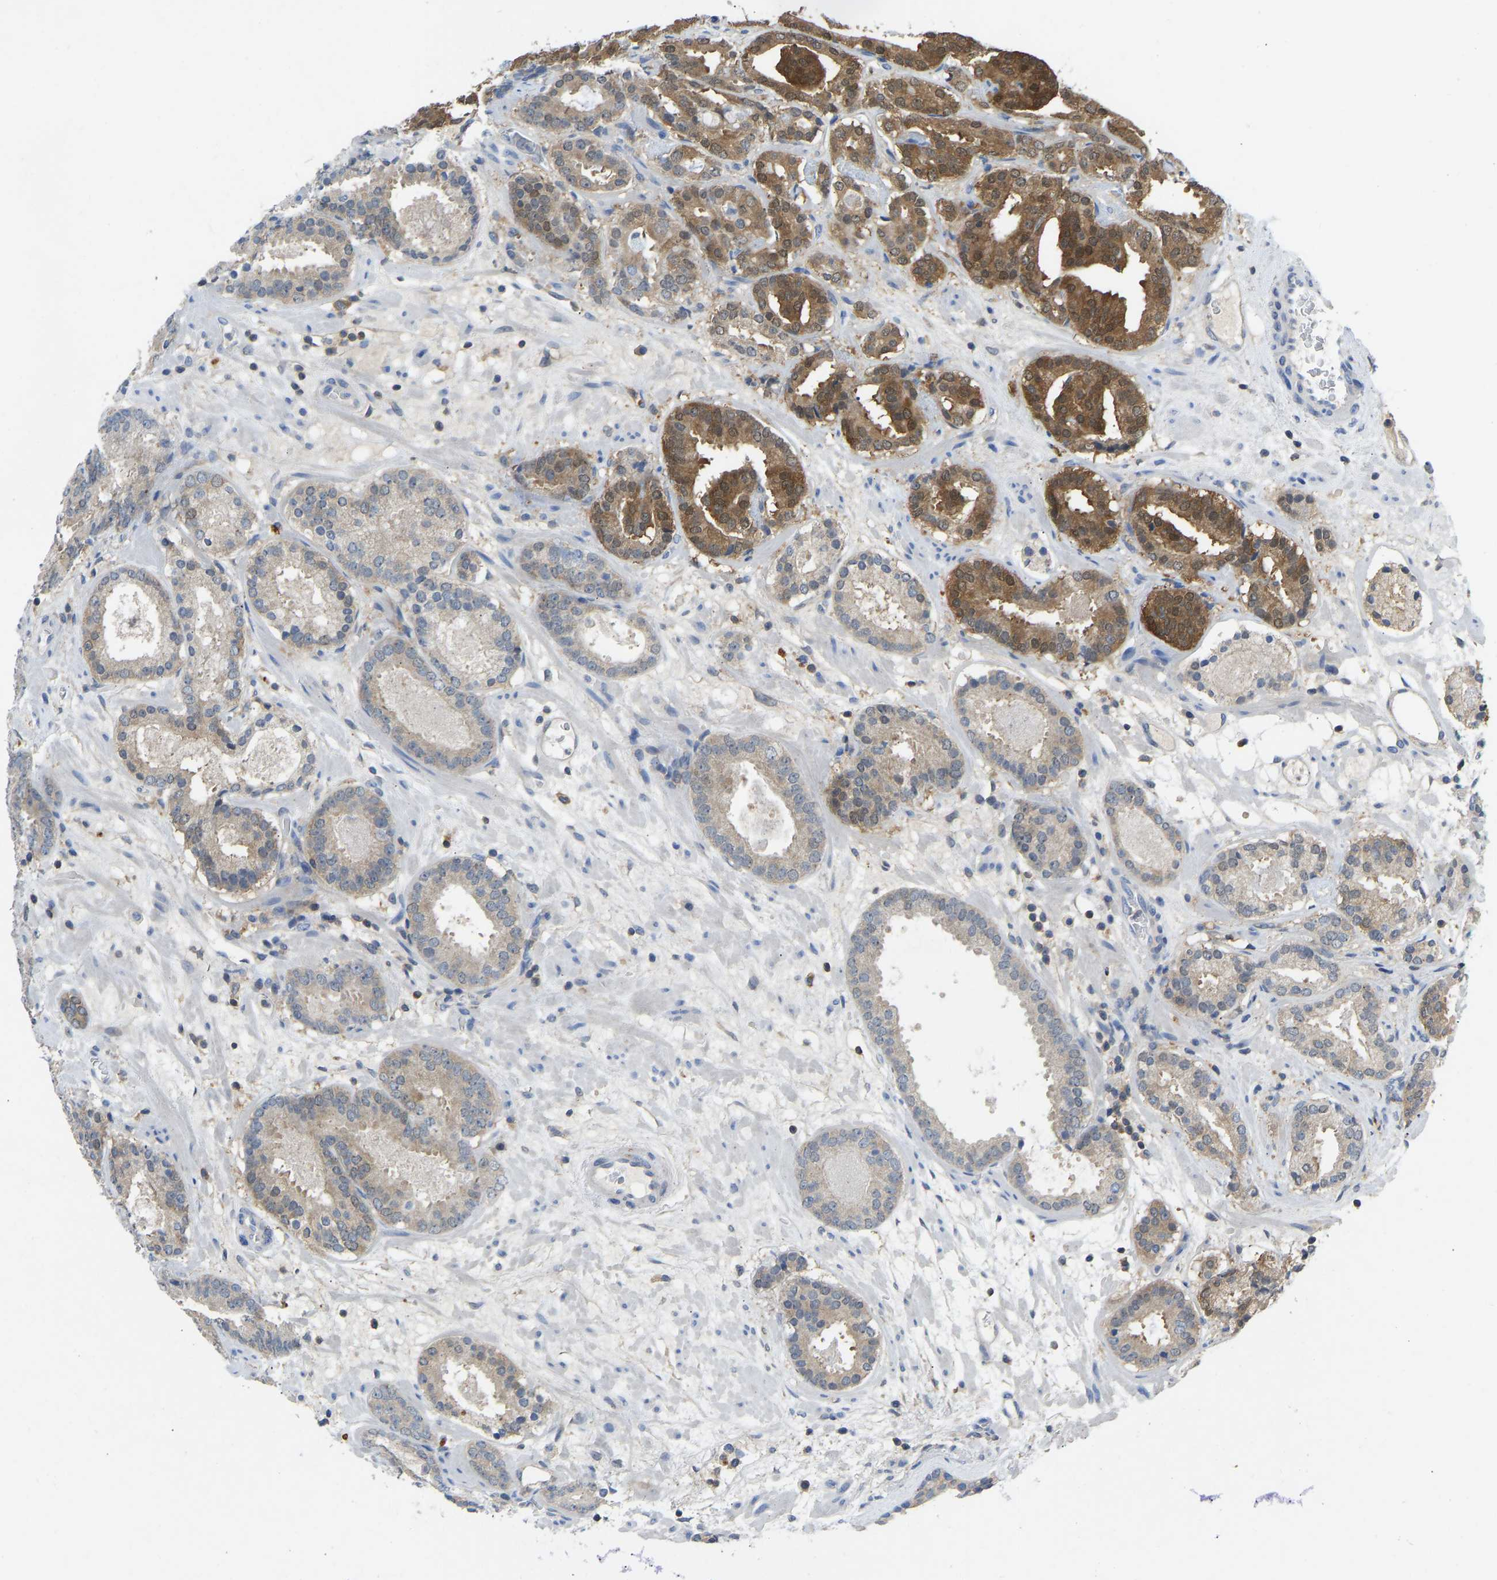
{"staining": {"intensity": "moderate", "quantity": ">75%", "location": "cytoplasmic/membranous"}, "tissue": "prostate cancer", "cell_type": "Tumor cells", "image_type": "cancer", "snomed": [{"axis": "morphology", "description": "Adenocarcinoma, Low grade"}, {"axis": "topography", "description": "Prostate"}], "caption": "Immunohistochemistry (IHC) (DAB) staining of human prostate cancer exhibits moderate cytoplasmic/membranous protein positivity in approximately >75% of tumor cells.", "gene": "NDRG3", "patient": {"sex": "male", "age": 69}}